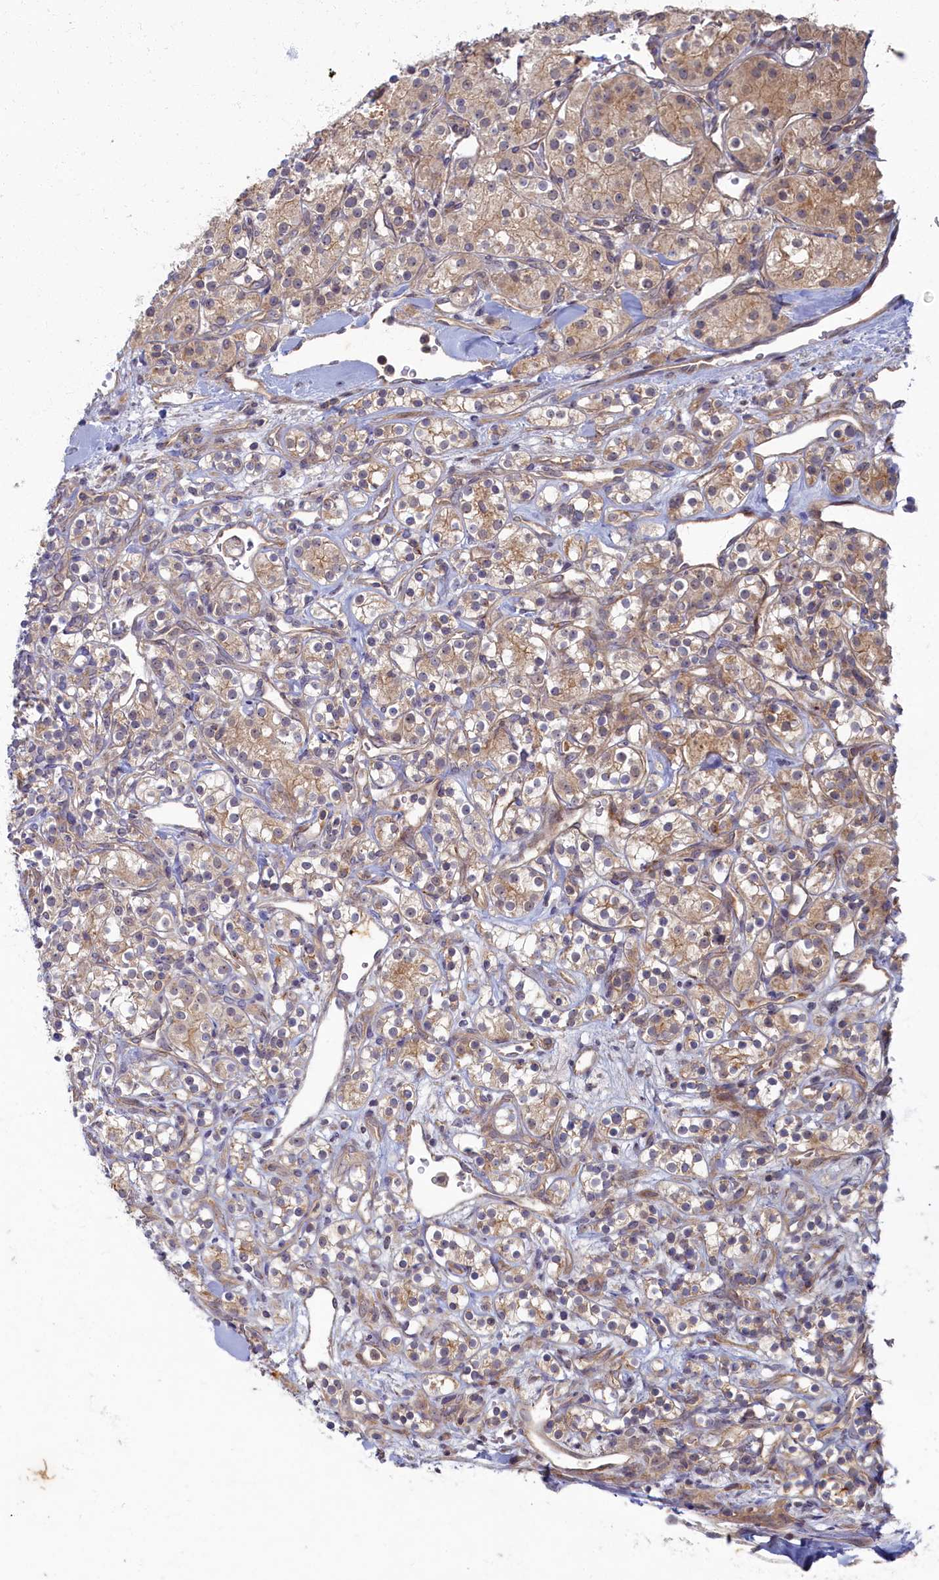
{"staining": {"intensity": "weak", "quantity": ">75%", "location": "cytoplasmic/membranous"}, "tissue": "renal cancer", "cell_type": "Tumor cells", "image_type": "cancer", "snomed": [{"axis": "morphology", "description": "Adenocarcinoma, NOS"}, {"axis": "topography", "description": "Kidney"}], "caption": "High-magnification brightfield microscopy of renal adenocarcinoma stained with DAB (brown) and counterstained with hematoxylin (blue). tumor cells exhibit weak cytoplasmic/membranous positivity is identified in approximately>75% of cells. (Stains: DAB in brown, nuclei in blue, Microscopy: brightfield microscopy at high magnification).", "gene": "WDR59", "patient": {"sex": "male", "age": 77}}